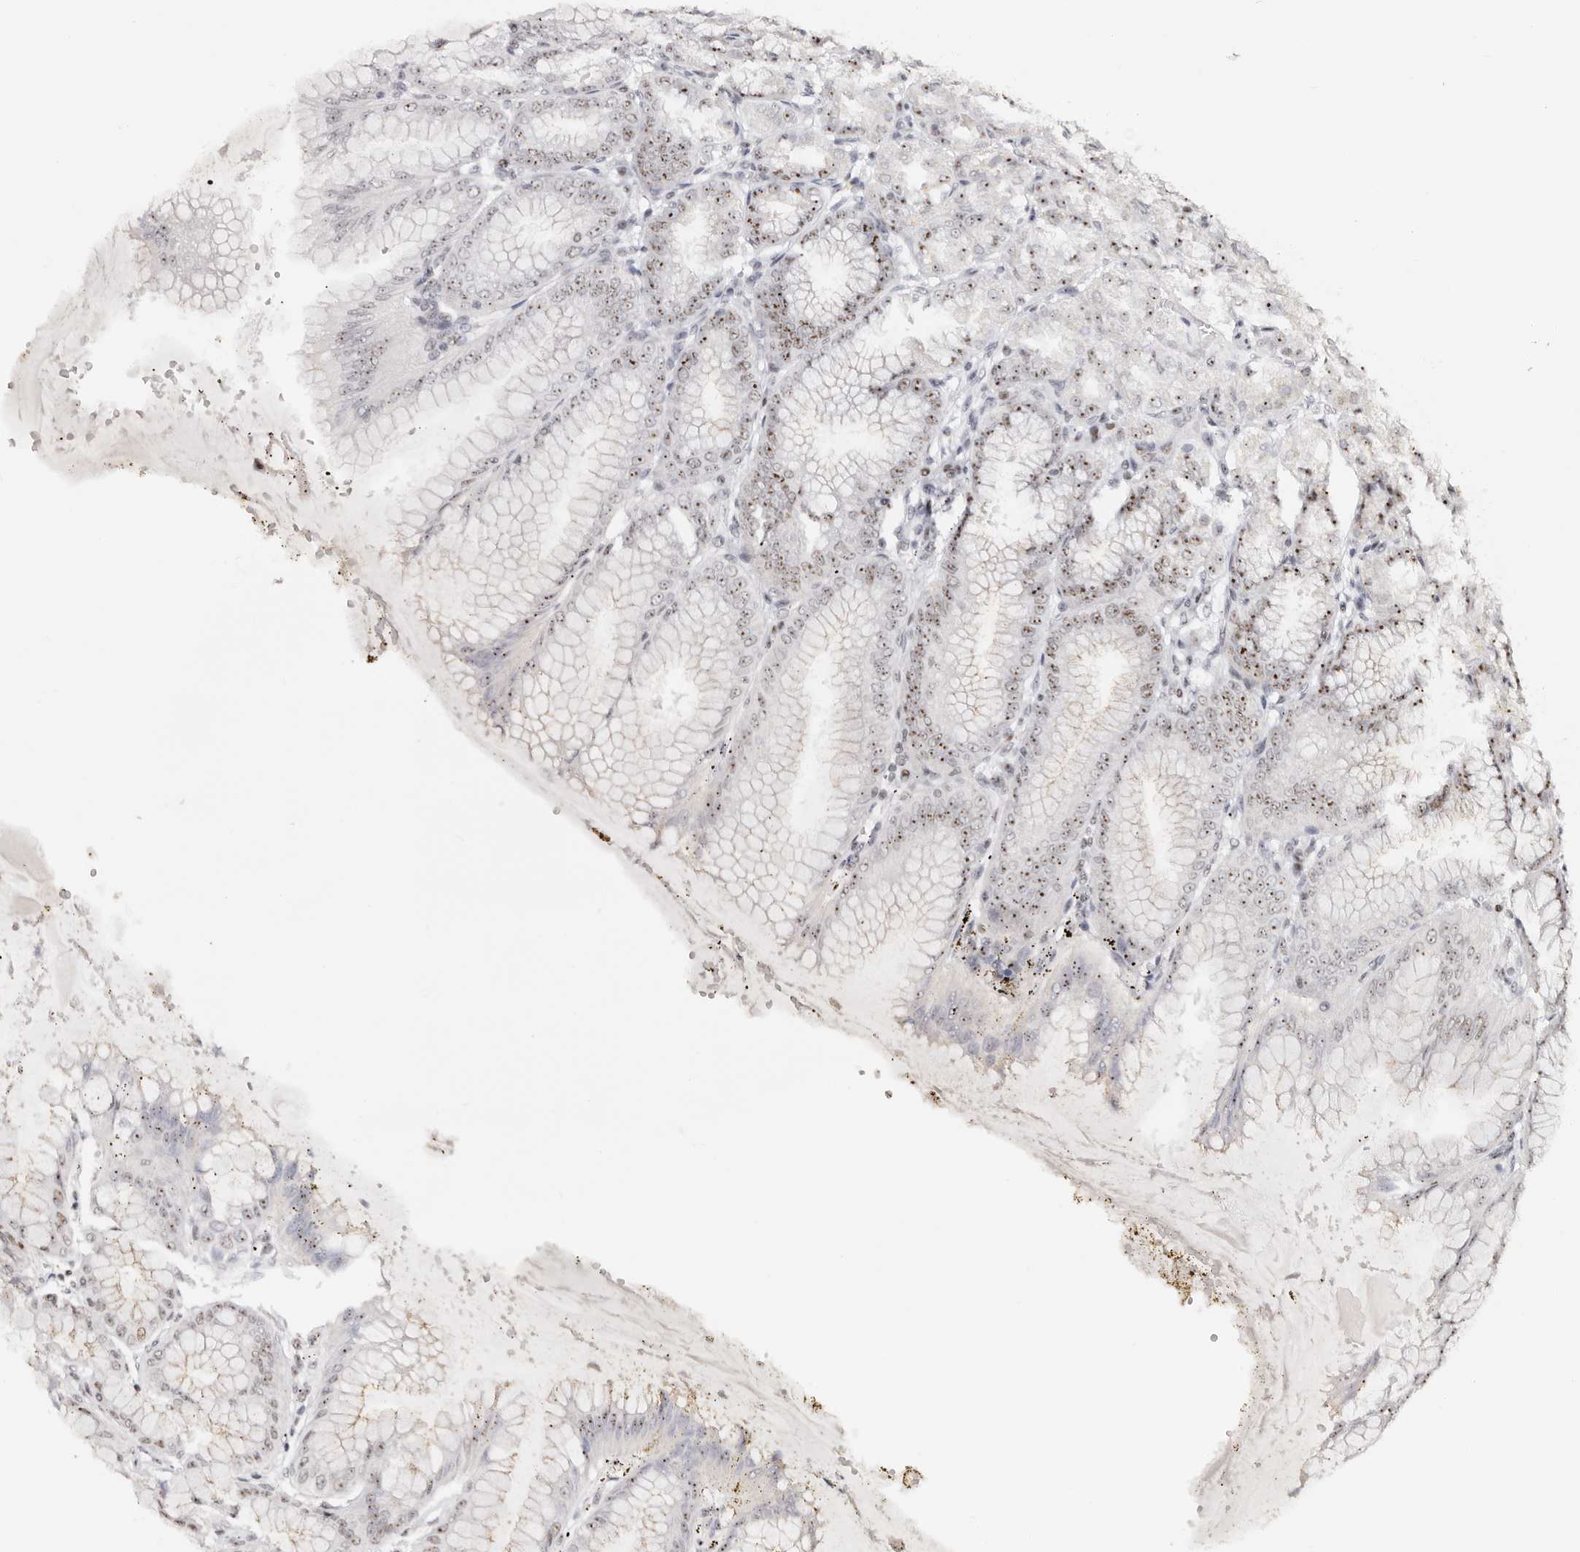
{"staining": {"intensity": "strong", "quantity": "25%-75%", "location": "nuclear"}, "tissue": "stomach", "cell_type": "Glandular cells", "image_type": "normal", "snomed": [{"axis": "morphology", "description": "Normal tissue, NOS"}, {"axis": "topography", "description": "Stomach, lower"}], "caption": "A high-resolution histopathology image shows immunohistochemistry (IHC) staining of benign stomach, which displays strong nuclear positivity in approximately 25%-75% of glandular cells. (brown staining indicates protein expression, while blue staining denotes nuclei).", "gene": "IQGAP3", "patient": {"sex": "male", "age": 71}}